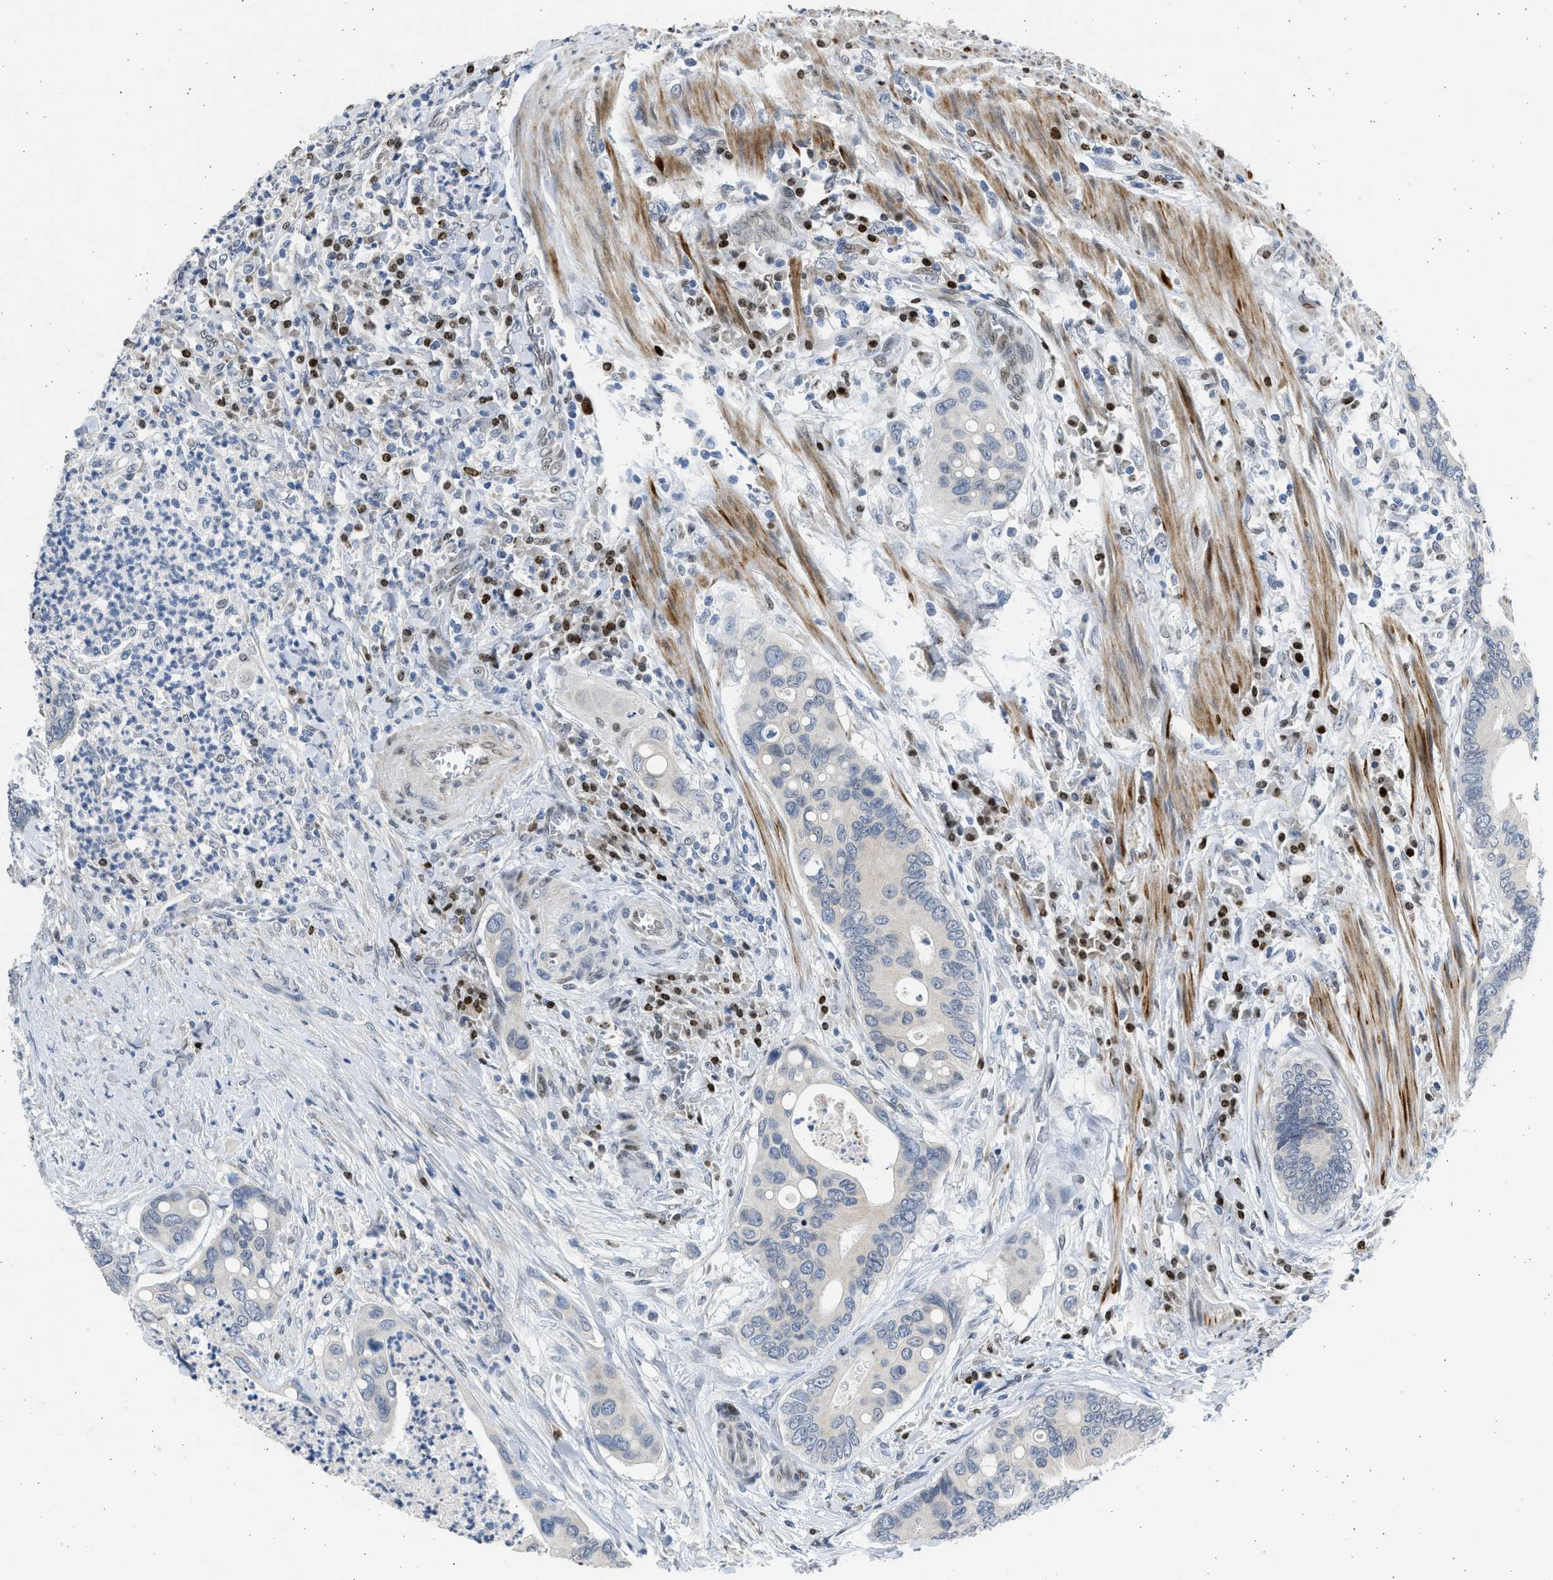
{"staining": {"intensity": "moderate", "quantity": "<25%", "location": "nuclear"}, "tissue": "colorectal cancer", "cell_type": "Tumor cells", "image_type": "cancer", "snomed": [{"axis": "morphology", "description": "Inflammation, NOS"}, {"axis": "morphology", "description": "Adenocarcinoma, NOS"}, {"axis": "topography", "description": "Colon"}], "caption": "Tumor cells show low levels of moderate nuclear expression in about <25% of cells in colorectal adenocarcinoma.", "gene": "HMGN3", "patient": {"sex": "male", "age": 72}}